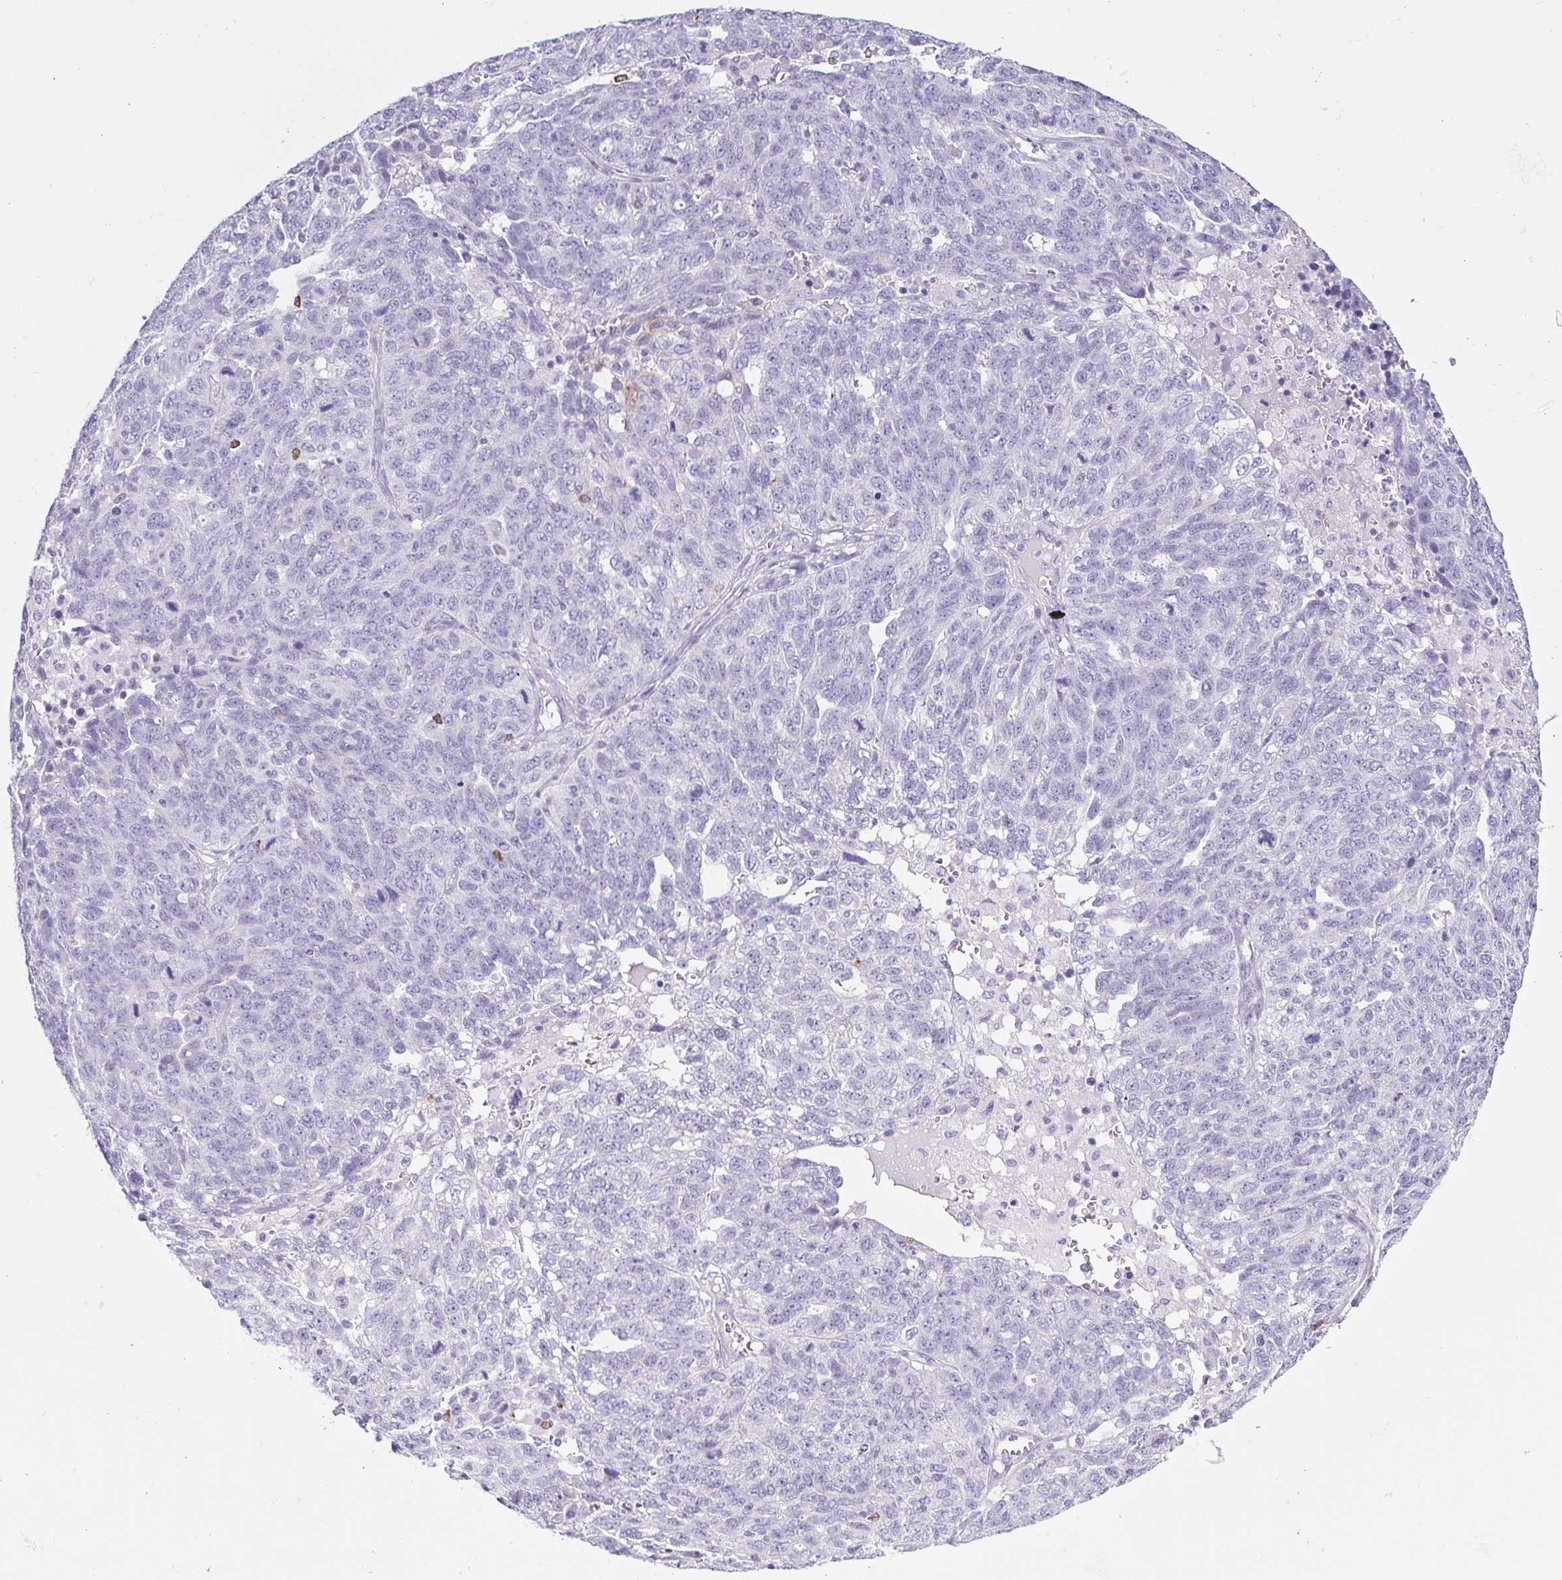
{"staining": {"intensity": "negative", "quantity": "none", "location": "none"}, "tissue": "ovarian cancer", "cell_type": "Tumor cells", "image_type": "cancer", "snomed": [{"axis": "morphology", "description": "Cystadenocarcinoma, serous, NOS"}, {"axis": "topography", "description": "Ovary"}], "caption": "There is no significant positivity in tumor cells of ovarian cancer (serous cystadenocarcinoma).", "gene": "BCAS1", "patient": {"sex": "female", "age": 71}}